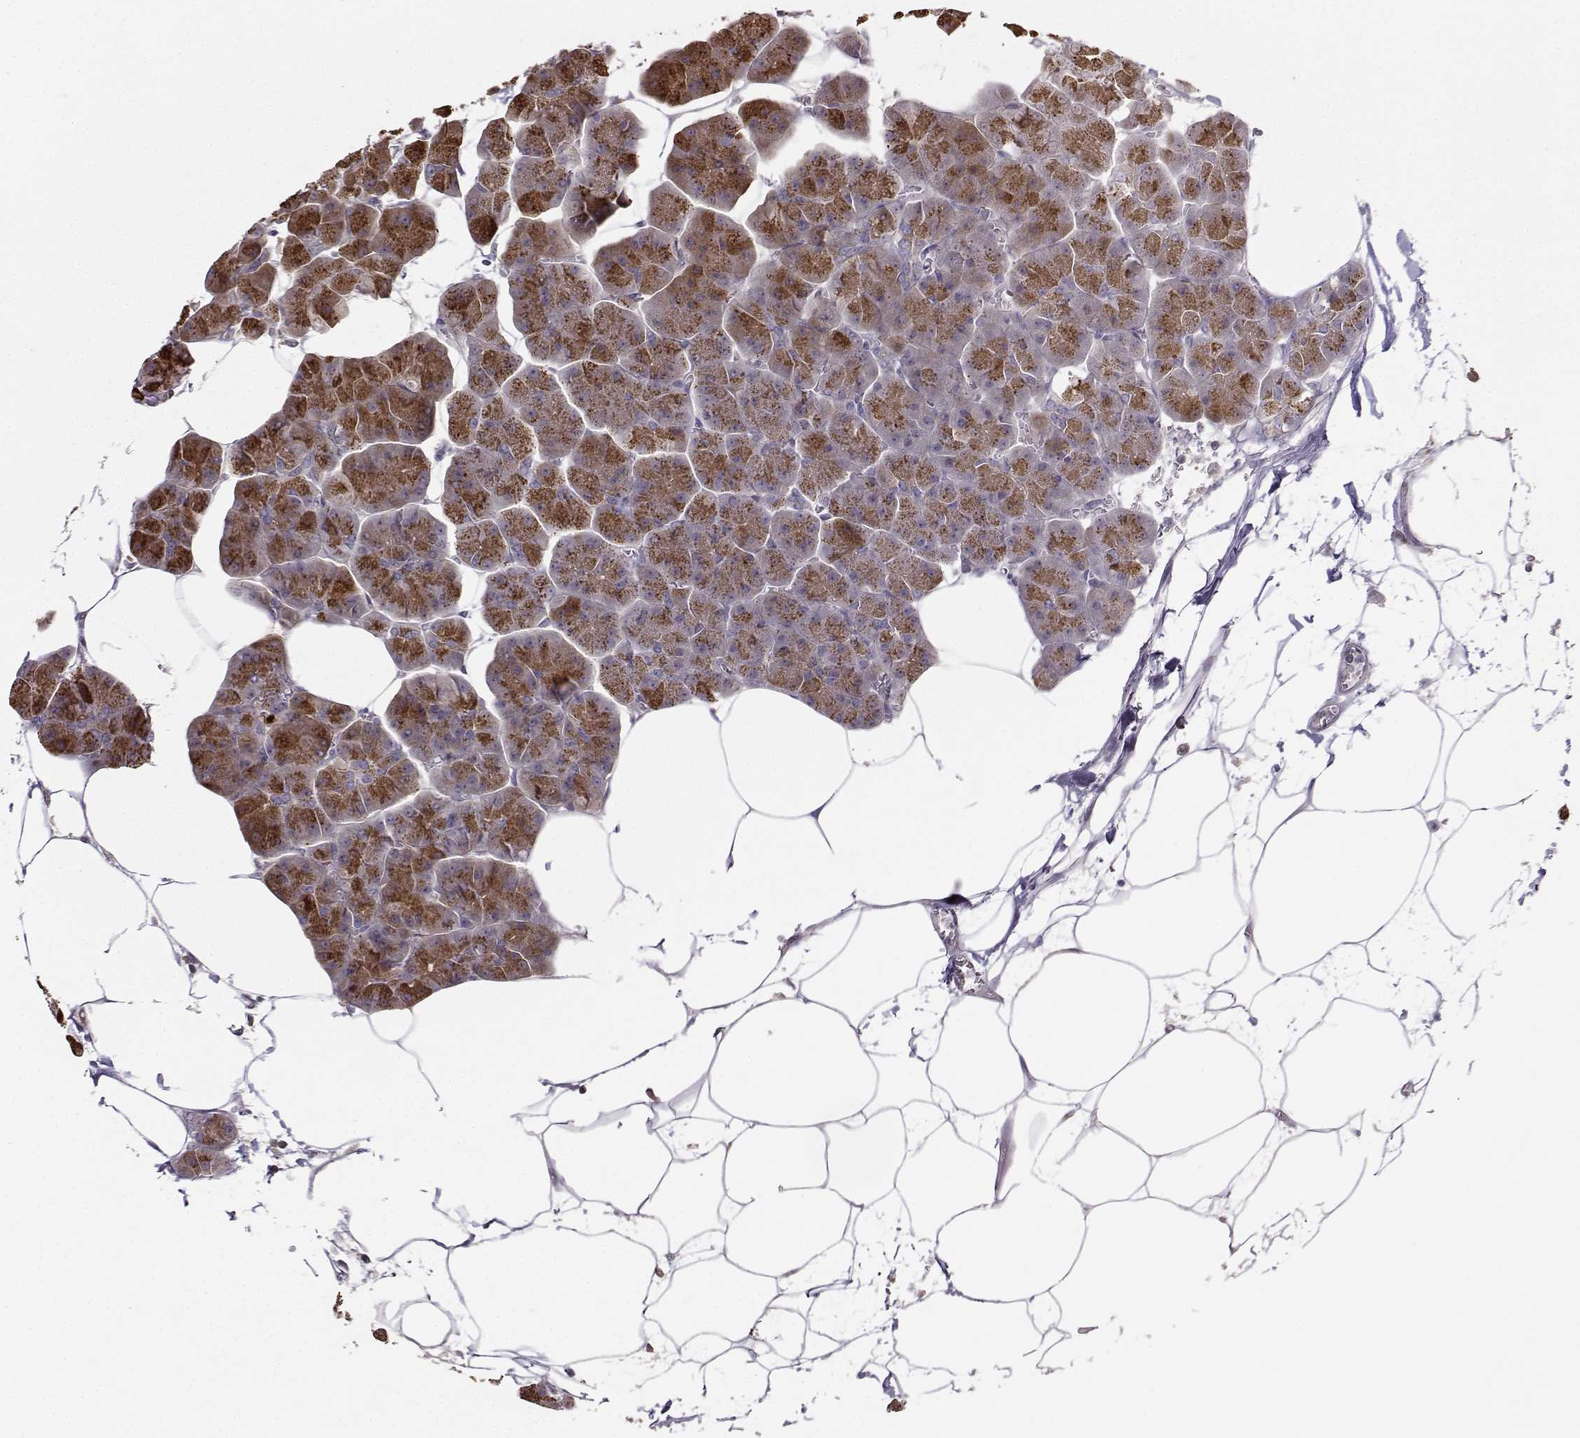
{"staining": {"intensity": "moderate", "quantity": "25%-75%", "location": "cytoplasmic/membranous"}, "tissue": "pancreas", "cell_type": "Exocrine glandular cells", "image_type": "normal", "snomed": [{"axis": "morphology", "description": "Normal tissue, NOS"}, {"axis": "topography", "description": "Adipose tissue"}, {"axis": "topography", "description": "Pancreas"}, {"axis": "topography", "description": "Peripheral nerve tissue"}], "caption": "High-power microscopy captured an IHC photomicrograph of unremarkable pancreas, revealing moderate cytoplasmic/membranous staining in approximately 25%-75% of exocrine glandular cells.", "gene": "PKP2", "patient": {"sex": "female", "age": 58}}